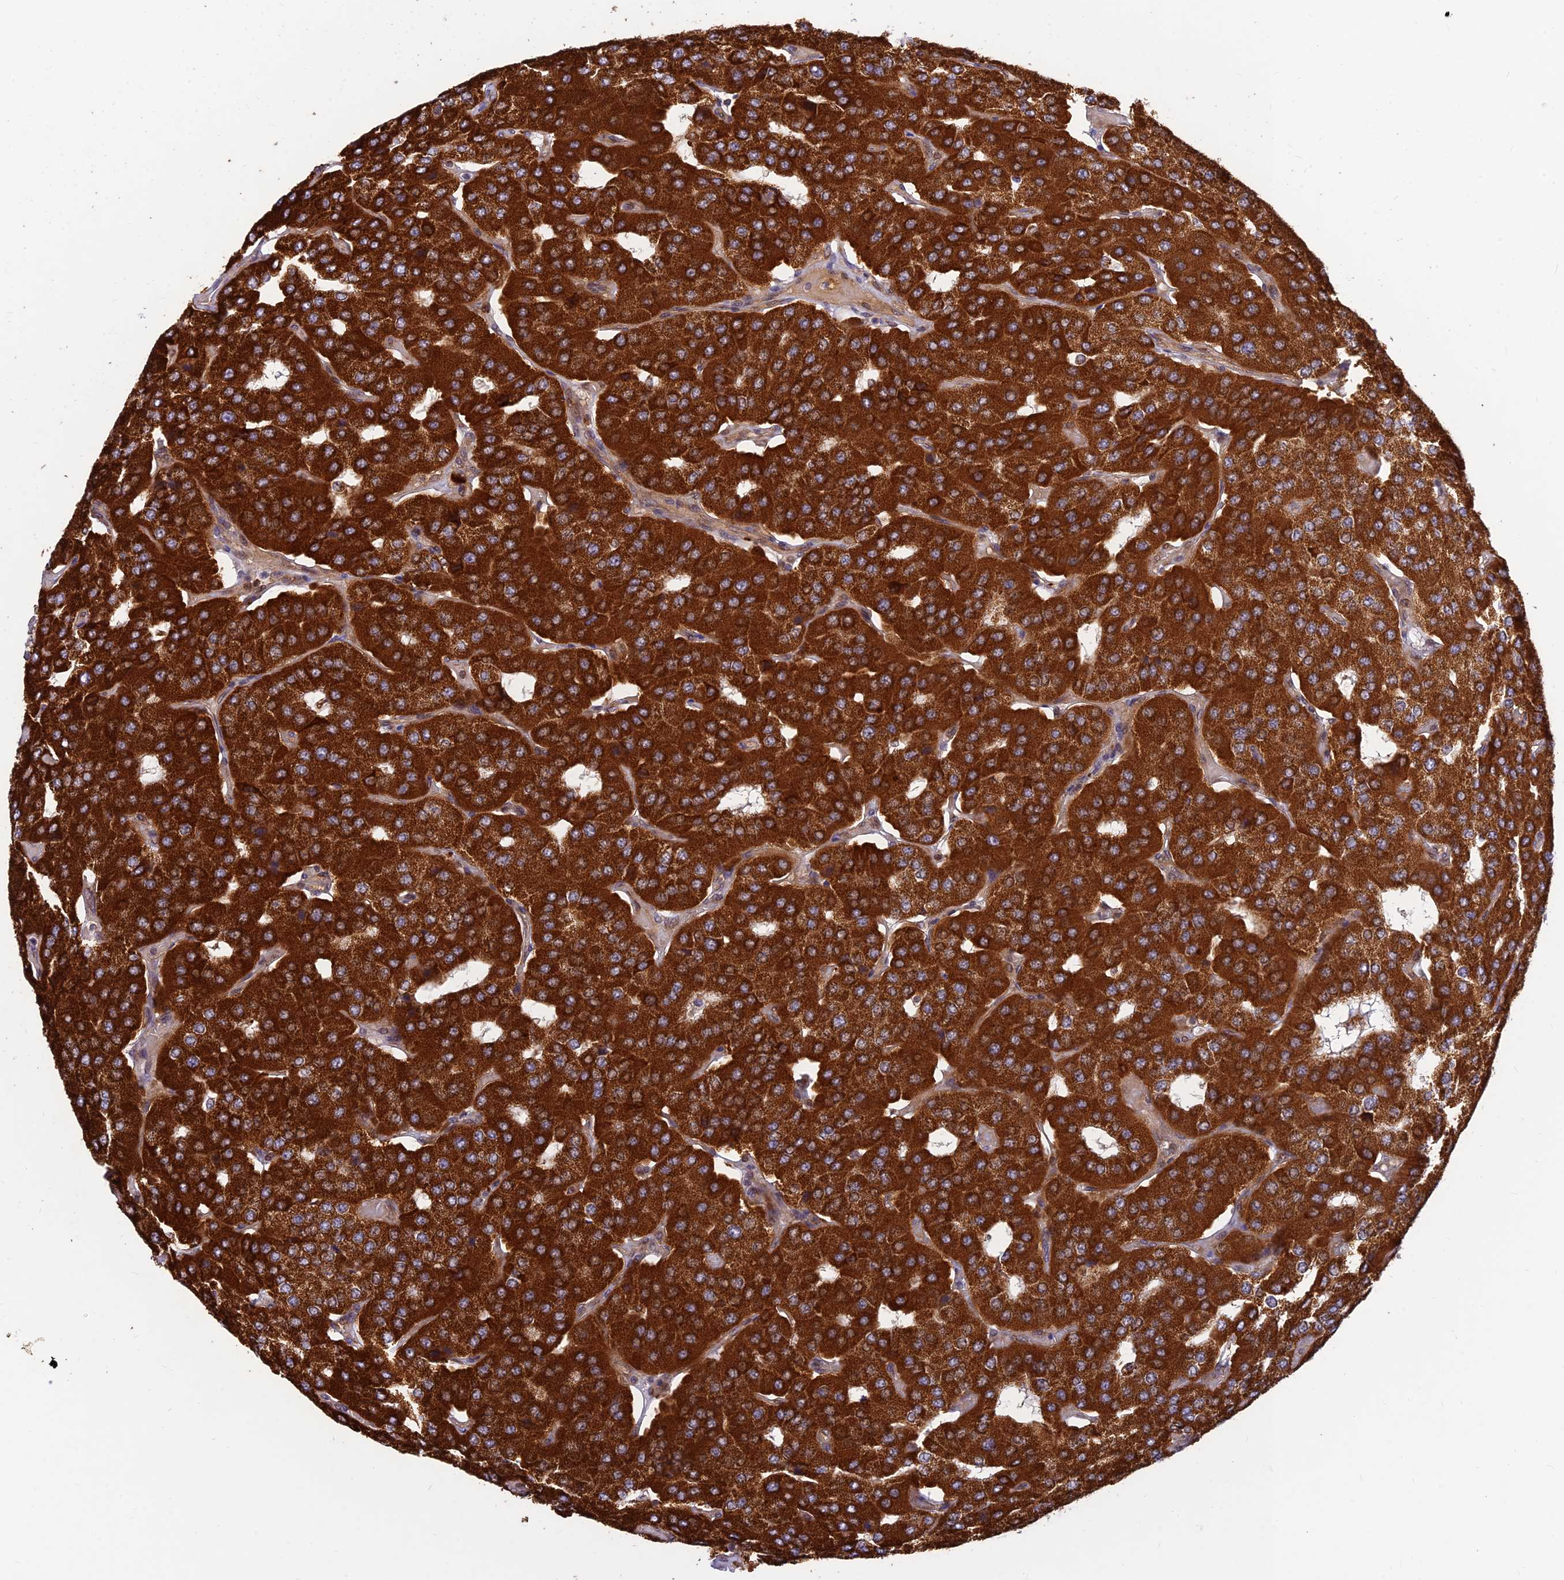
{"staining": {"intensity": "strong", "quantity": ">75%", "location": "cytoplasmic/membranous"}, "tissue": "parathyroid gland", "cell_type": "Glandular cells", "image_type": "normal", "snomed": [{"axis": "morphology", "description": "Normal tissue, NOS"}, {"axis": "morphology", "description": "Adenoma, NOS"}, {"axis": "topography", "description": "Parathyroid gland"}], "caption": "A high amount of strong cytoplasmic/membranous expression is identified in approximately >75% of glandular cells in benign parathyroid gland. The staining is performed using DAB brown chromogen to label protein expression. The nuclei are counter-stained blue using hematoxylin.", "gene": "LYSMD2", "patient": {"sex": "female", "age": 86}}